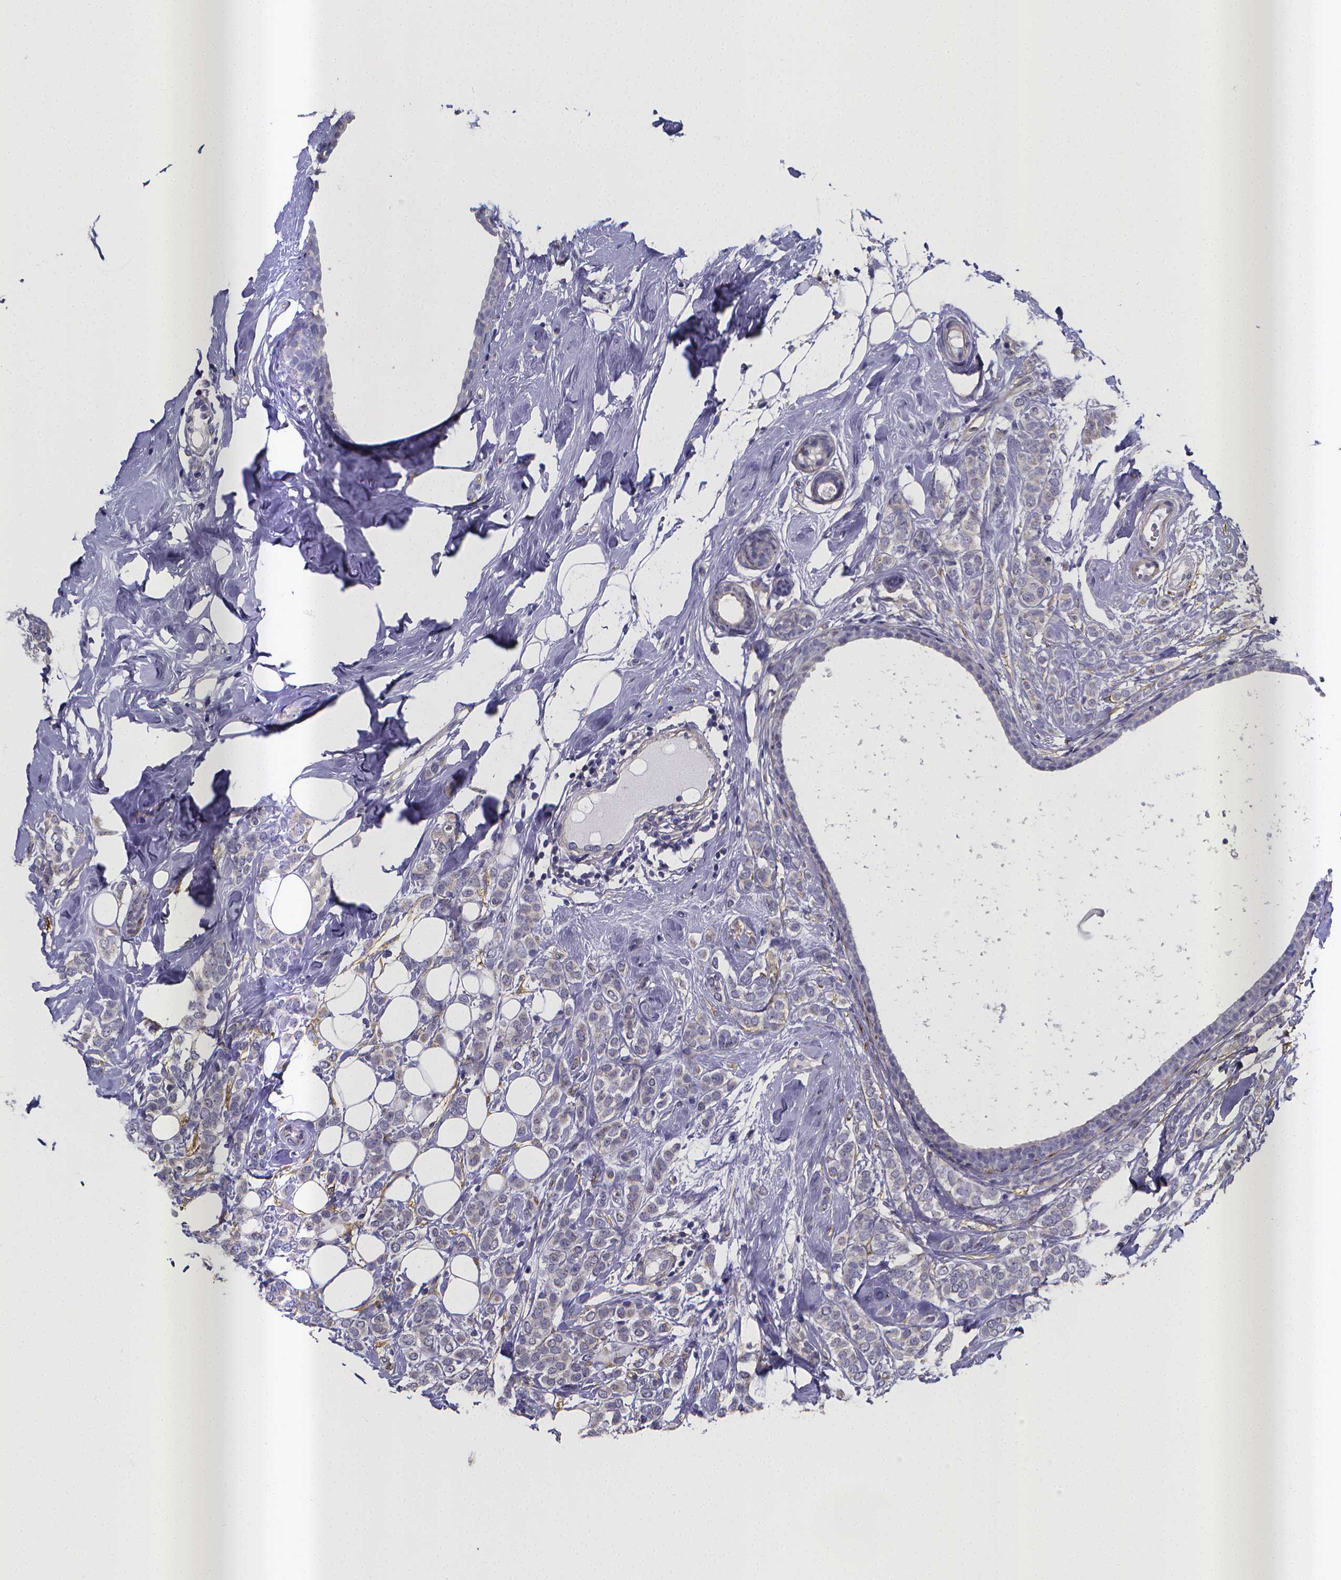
{"staining": {"intensity": "negative", "quantity": "none", "location": "none"}, "tissue": "breast cancer", "cell_type": "Tumor cells", "image_type": "cancer", "snomed": [{"axis": "morphology", "description": "Lobular carcinoma"}, {"axis": "topography", "description": "Breast"}], "caption": "Tumor cells are negative for brown protein staining in breast cancer.", "gene": "RERG", "patient": {"sex": "female", "age": 49}}